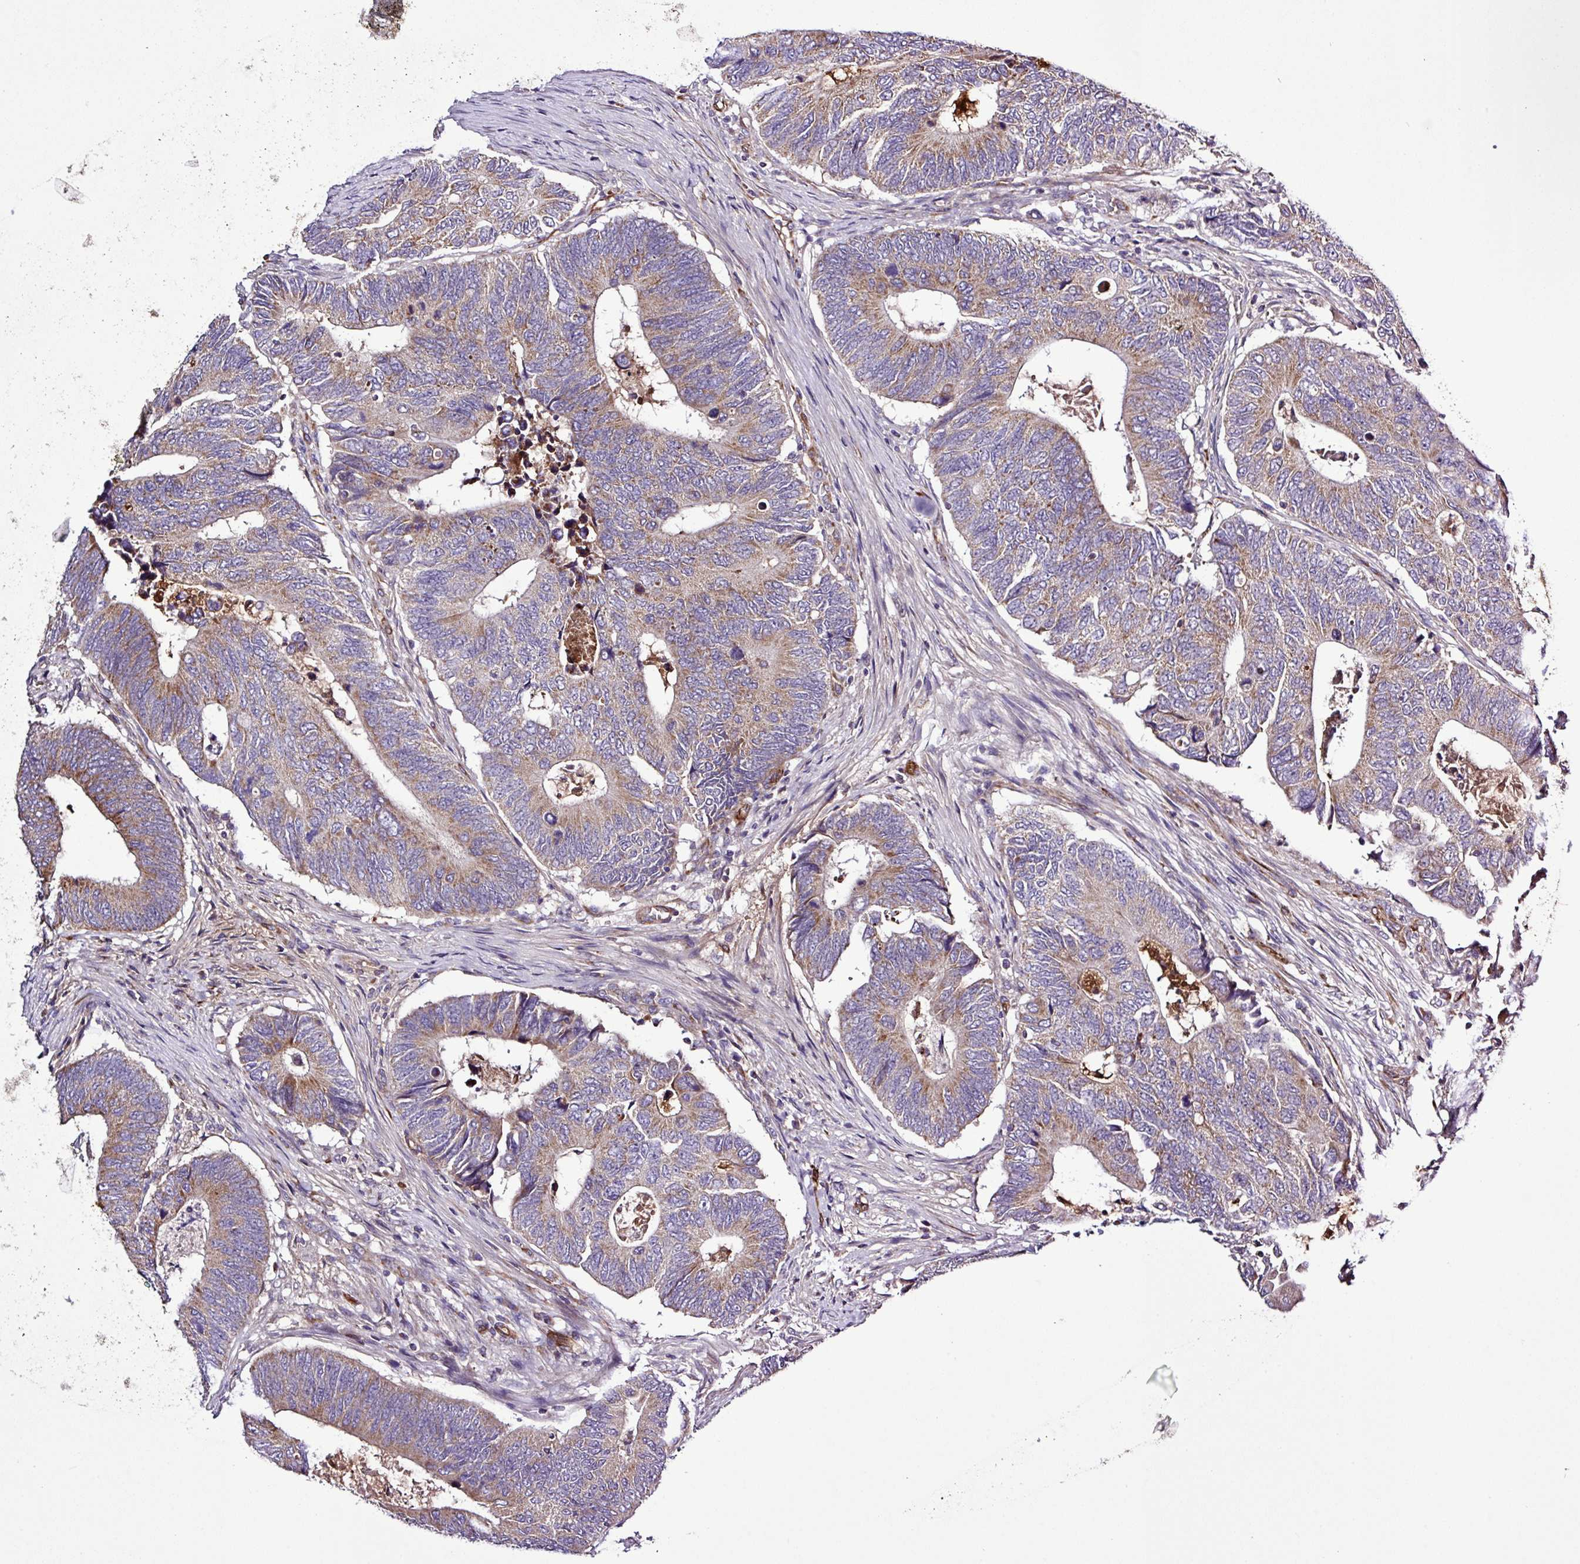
{"staining": {"intensity": "moderate", "quantity": ">75%", "location": "cytoplasmic/membranous"}, "tissue": "colorectal cancer", "cell_type": "Tumor cells", "image_type": "cancer", "snomed": [{"axis": "morphology", "description": "Adenocarcinoma, NOS"}, {"axis": "topography", "description": "Colon"}], "caption": "Human colorectal cancer stained with a brown dye displays moderate cytoplasmic/membranous positive positivity in approximately >75% of tumor cells.", "gene": "CWH43", "patient": {"sex": "male", "age": 87}}